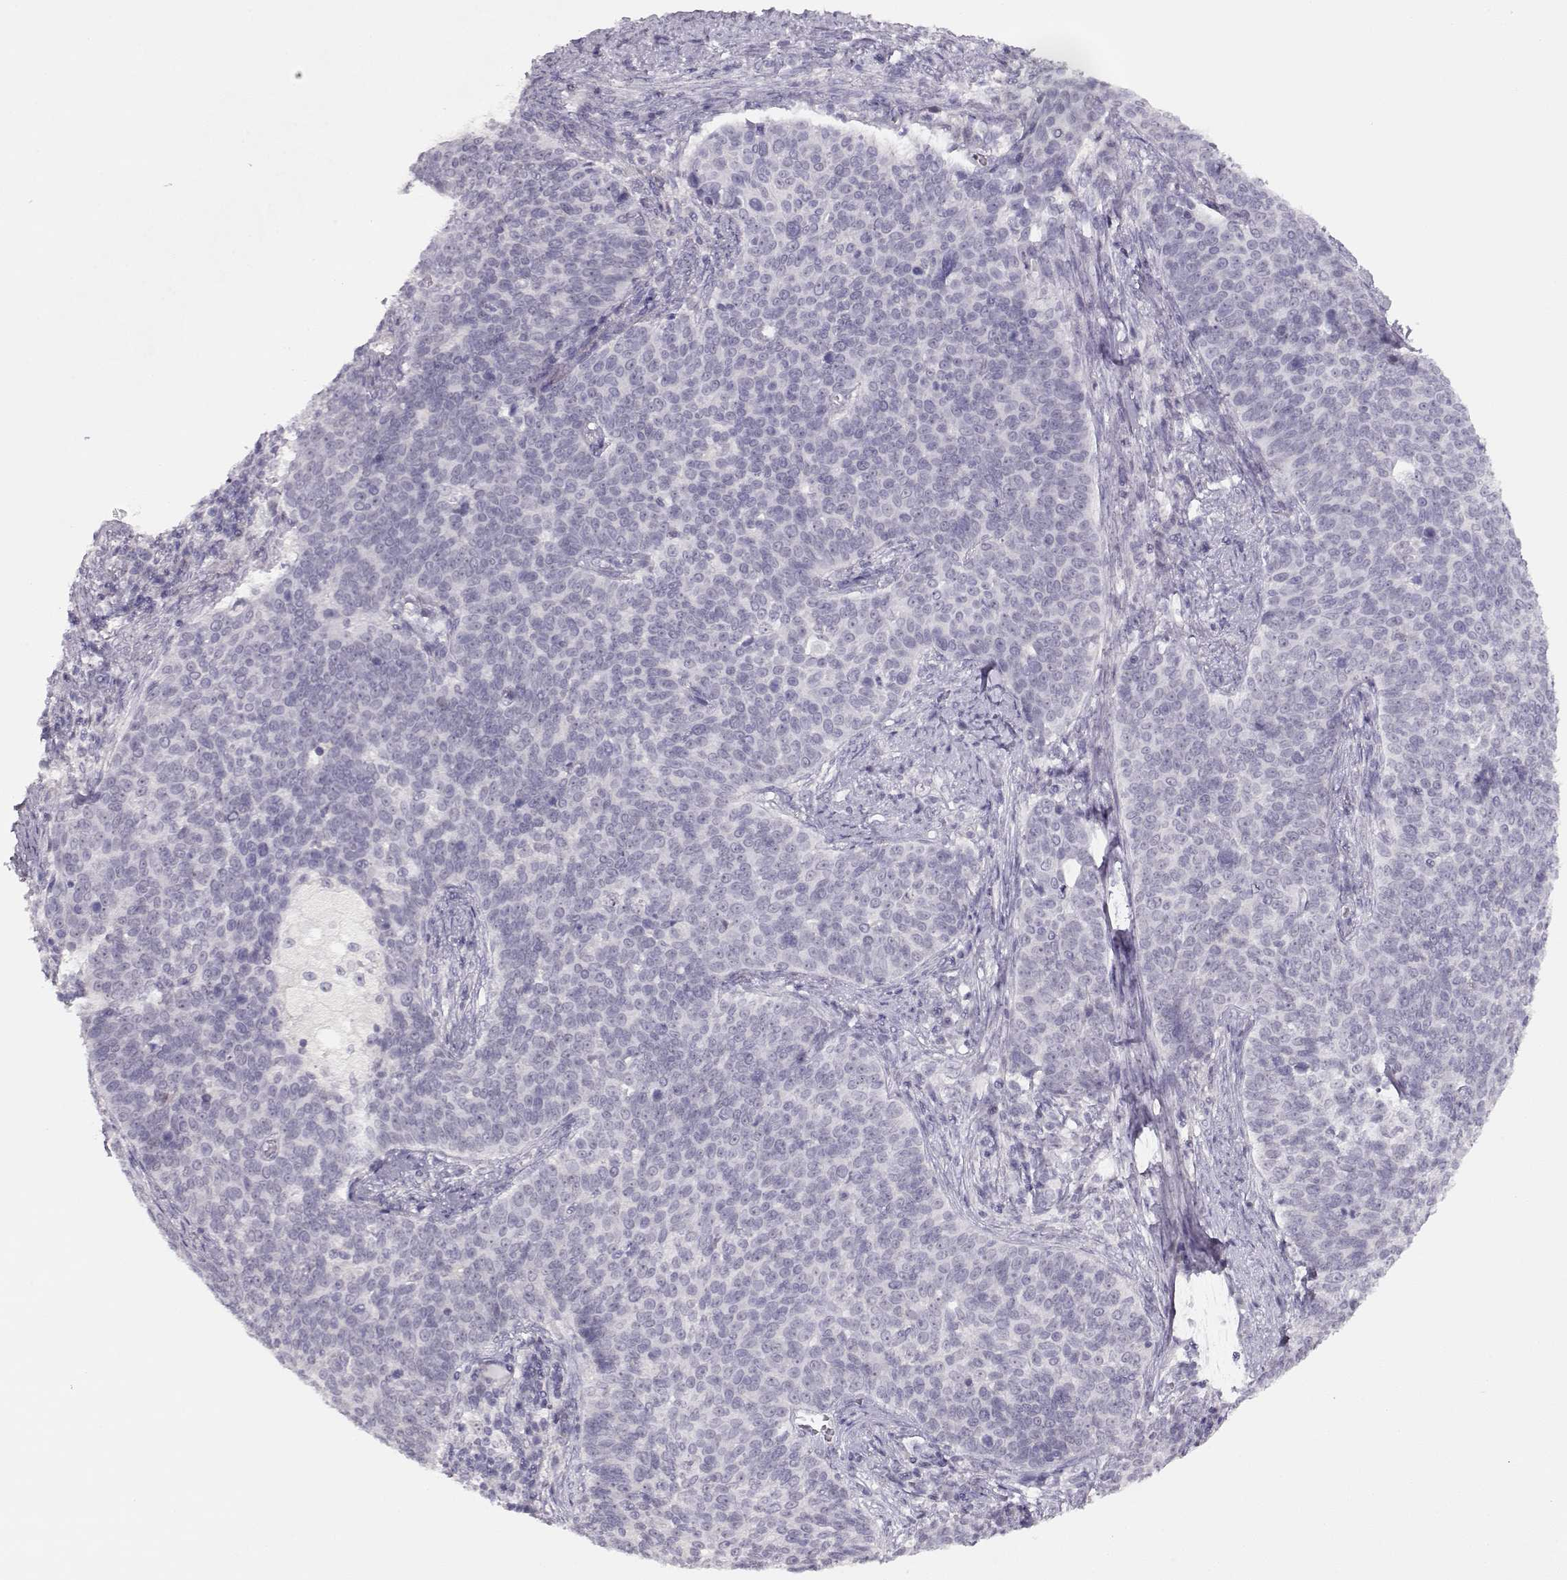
{"staining": {"intensity": "negative", "quantity": "none", "location": "none"}, "tissue": "cervical cancer", "cell_type": "Tumor cells", "image_type": "cancer", "snomed": [{"axis": "morphology", "description": "Squamous cell carcinoma, NOS"}, {"axis": "topography", "description": "Cervix"}], "caption": "The micrograph exhibits no staining of tumor cells in squamous cell carcinoma (cervical).", "gene": "IMPG1", "patient": {"sex": "female", "age": 39}}